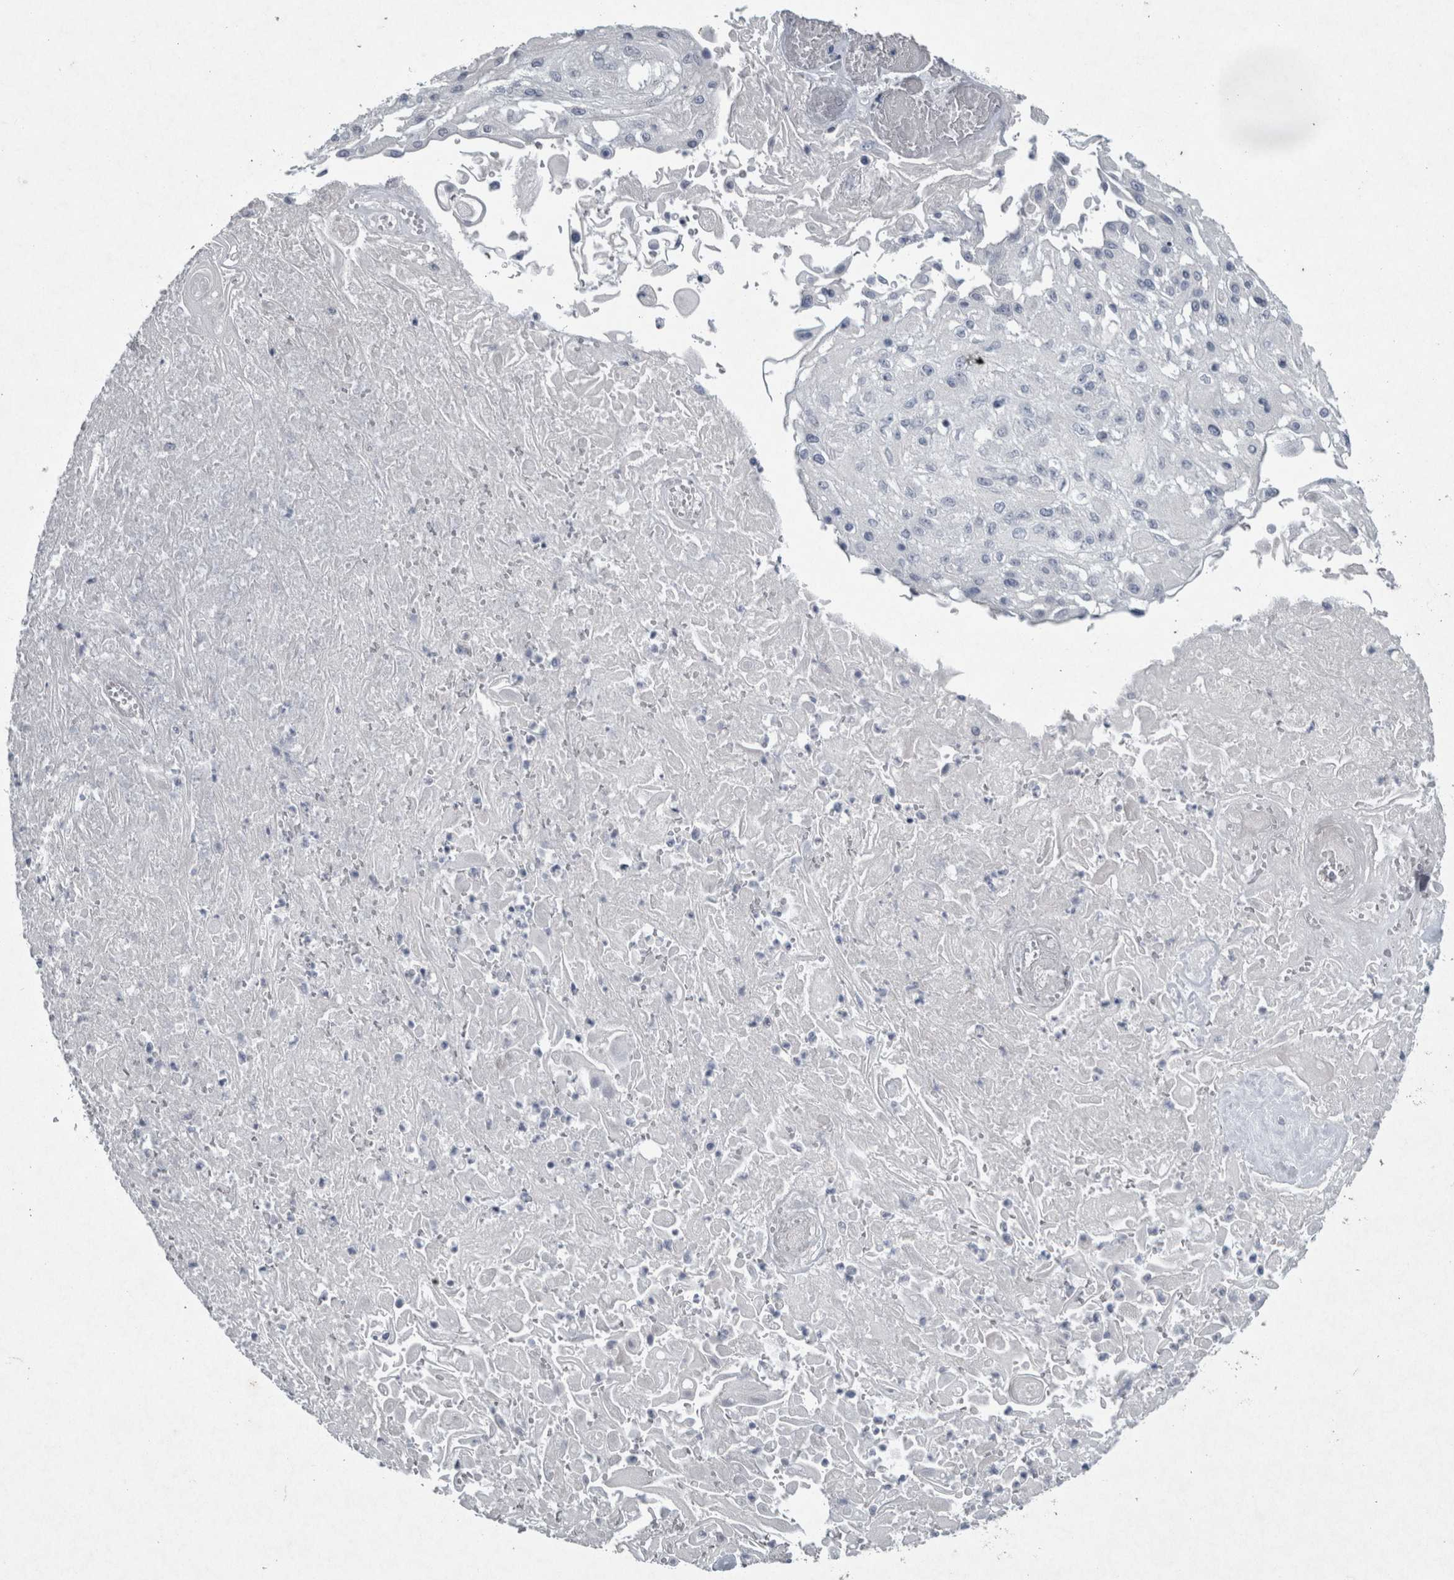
{"staining": {"intensity": "negative", "quantity": "none", "location": "none"}, "tissue": "skin cancer", "cell_type": "Tumor cells", "image_type": "cancer", "snomed": [{"axis": "morphology", "description": "Squamous cell carcinoma, NOS"}, {"axis": "topography", "description": "Skin"}], "caption": "Tumor cells show no significant staining in skin cancer (squamous cell carcinoma).", "gene": "PDX1", "patient": {"sex": "male", "age": 75}}